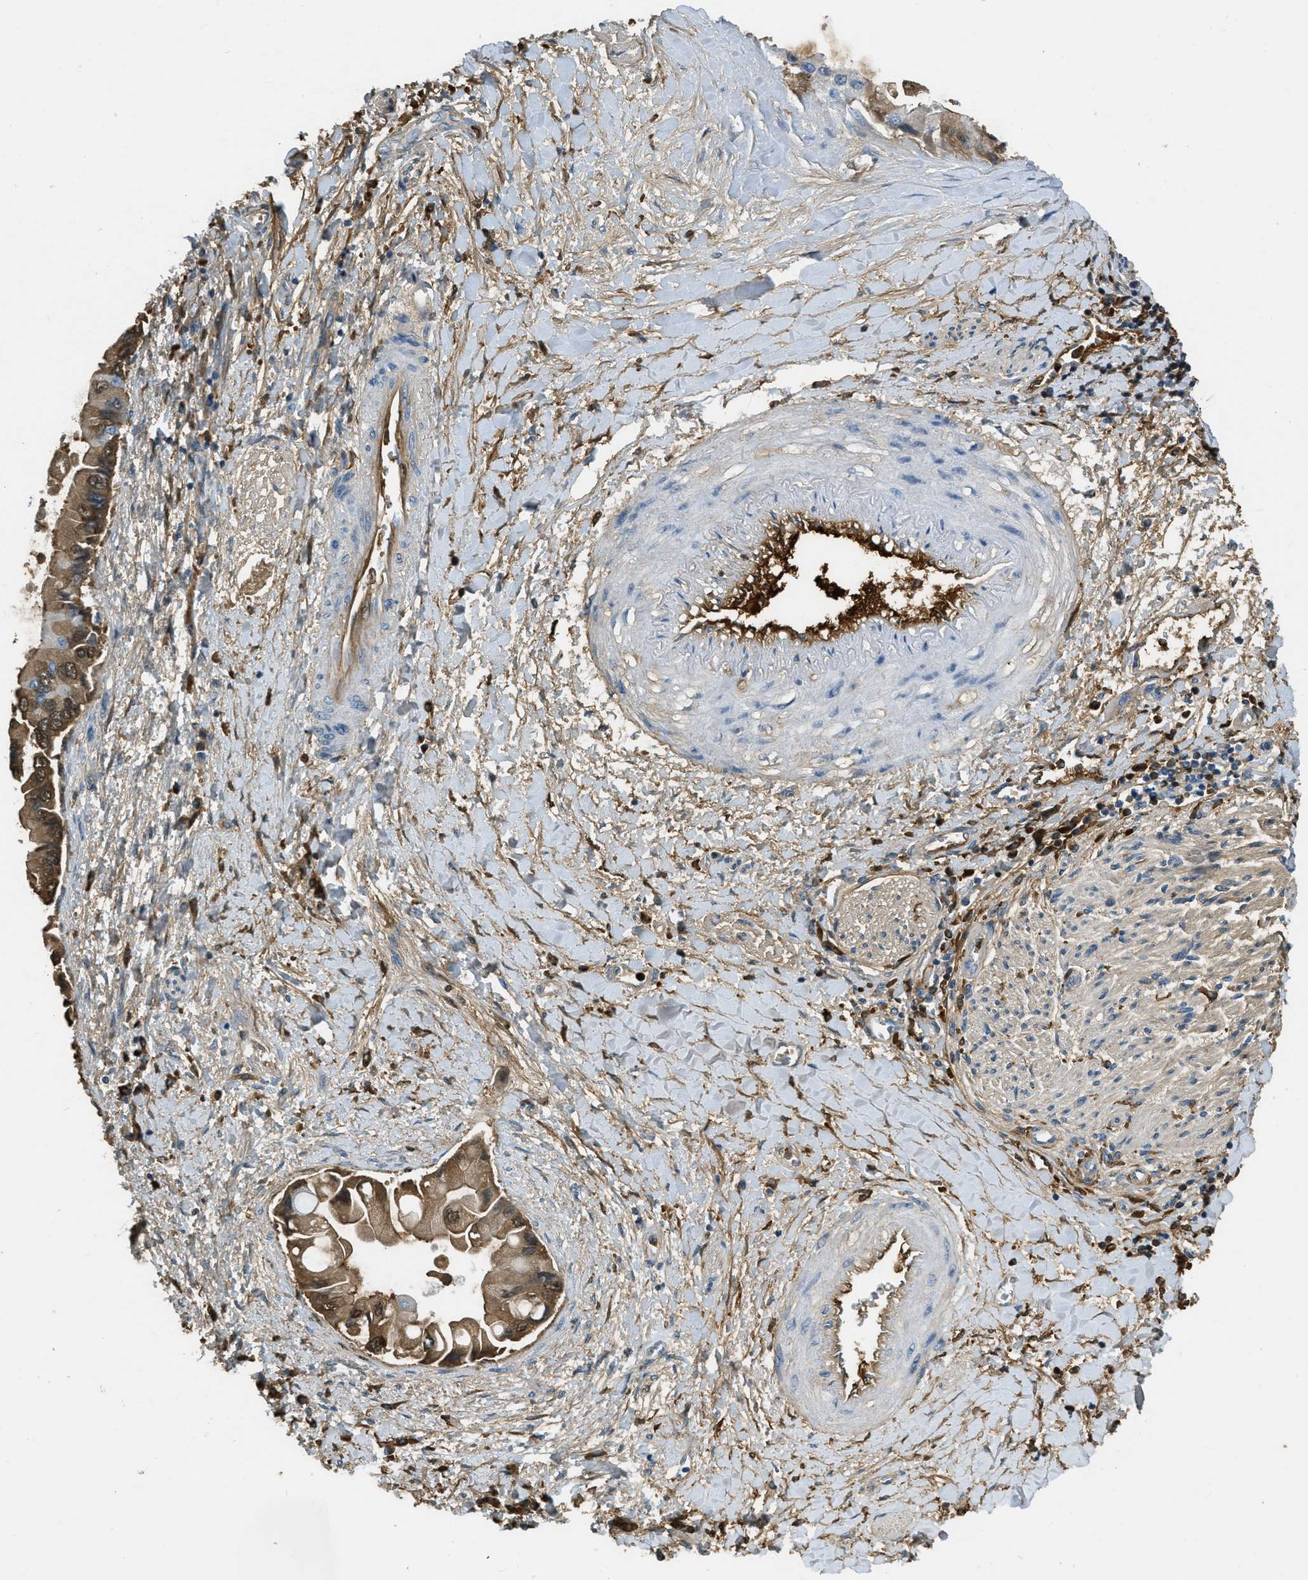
{"staining": {"intensity": "moderate", "quantity": ">75%", "location": "cytoplasmic/membranous,nuclear"}, "tissue": "liver cancer", "cell_type": "Tumor cells", "image_type": "cancer", "snomed": [{"axis": "morphology", "description": "Cholangiocarcinoma"}, {"axis": "topography", "description": "Liver"}], "caption": "Liver cancer tissue exhibits moderate cytoplasmic/membranous and nuclear expression in approximately >75% of tumor cells, visualized by immunohistochemistry.", "gene": "PRTN3", "patient": {"sex": "male", "age": 50}}